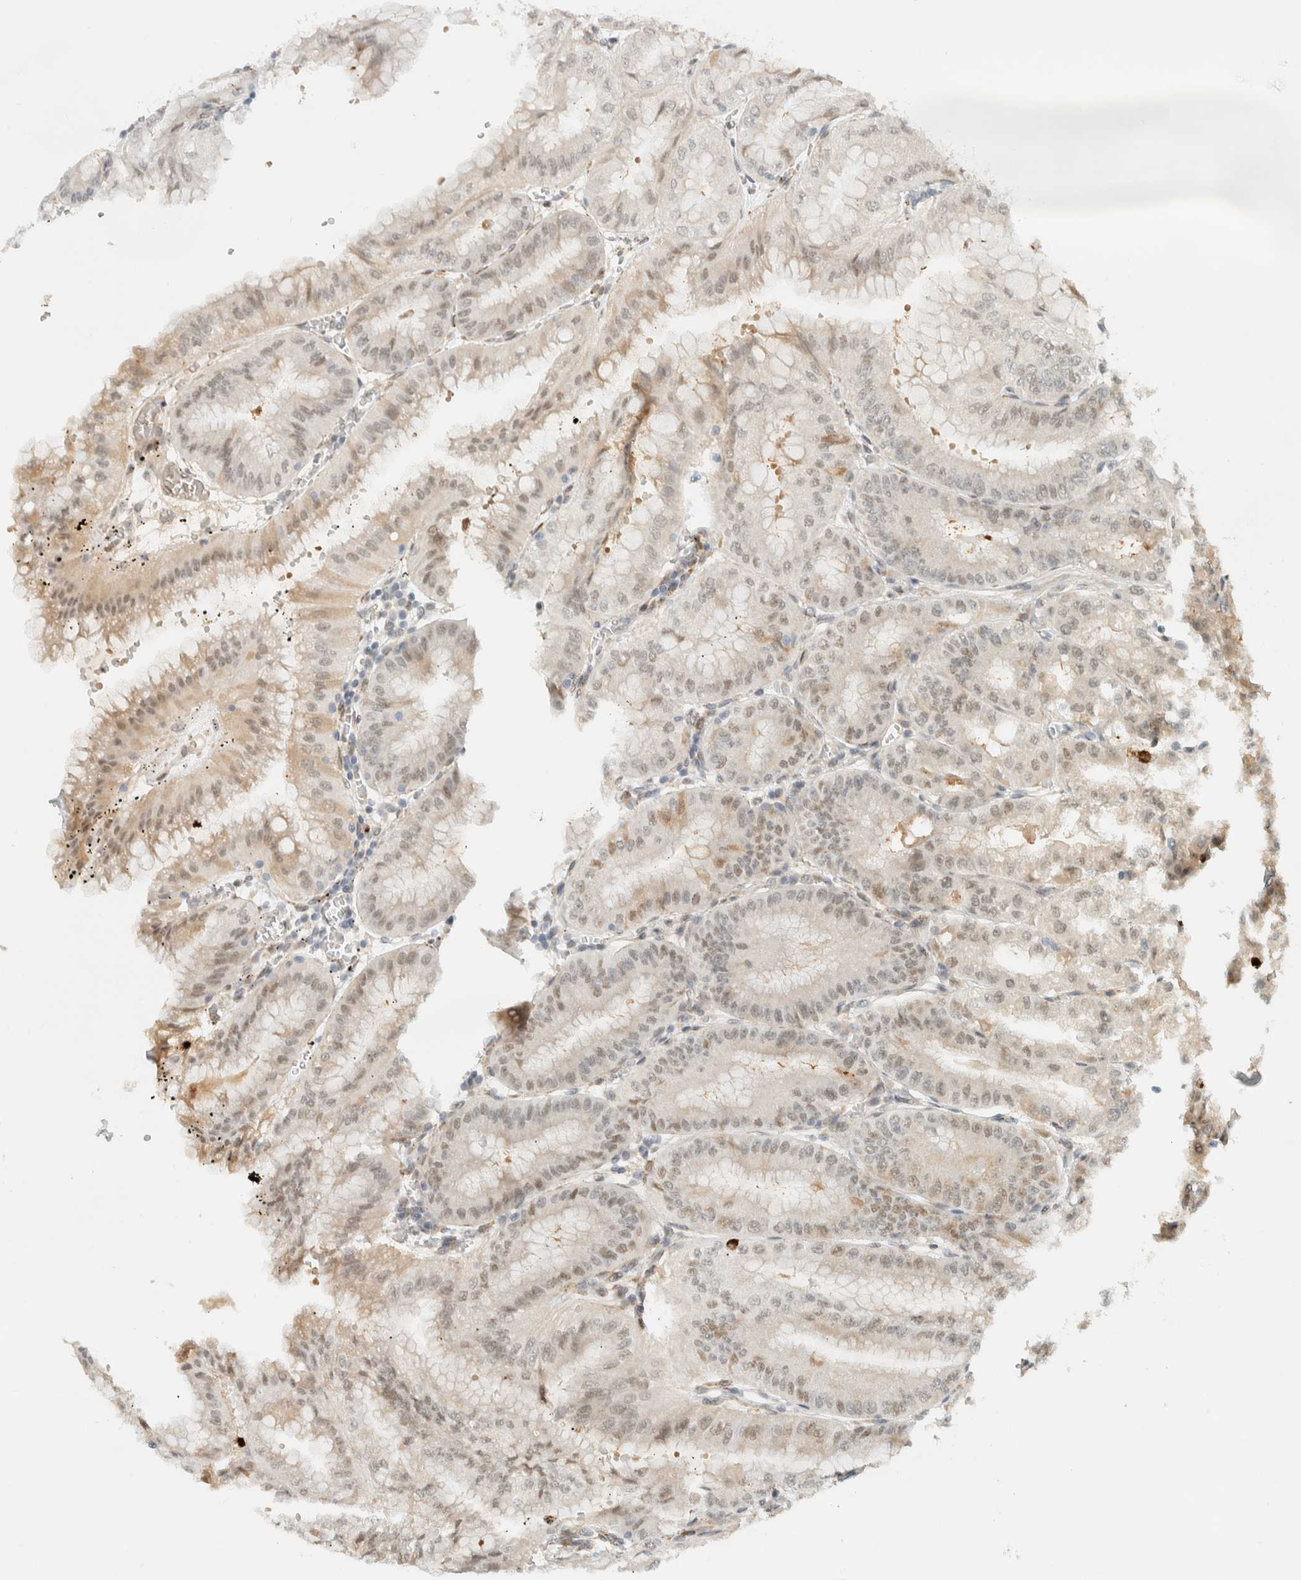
{"staining": {"intensity": "moderate", "quantity": "<25%", "location": "cytoplasmic/membranous,nuclear"}, "tissue": "stomach", "cell_type": "Glandular cells", "image_type": "normal", "snomed": [{"axis": "morphology", "description": "Normal tissue, NOS"}, {"axis": "topography", "description": "Stomach, lower"}], "caption": "Protein positivity by IHC displays moderate cytoplasmic/membranous,nuclear staining in approximately <25% of glandular cells in normal stomach.", "gene": "ITPRID1", "patient": {"sex": "male", "age": 71}}